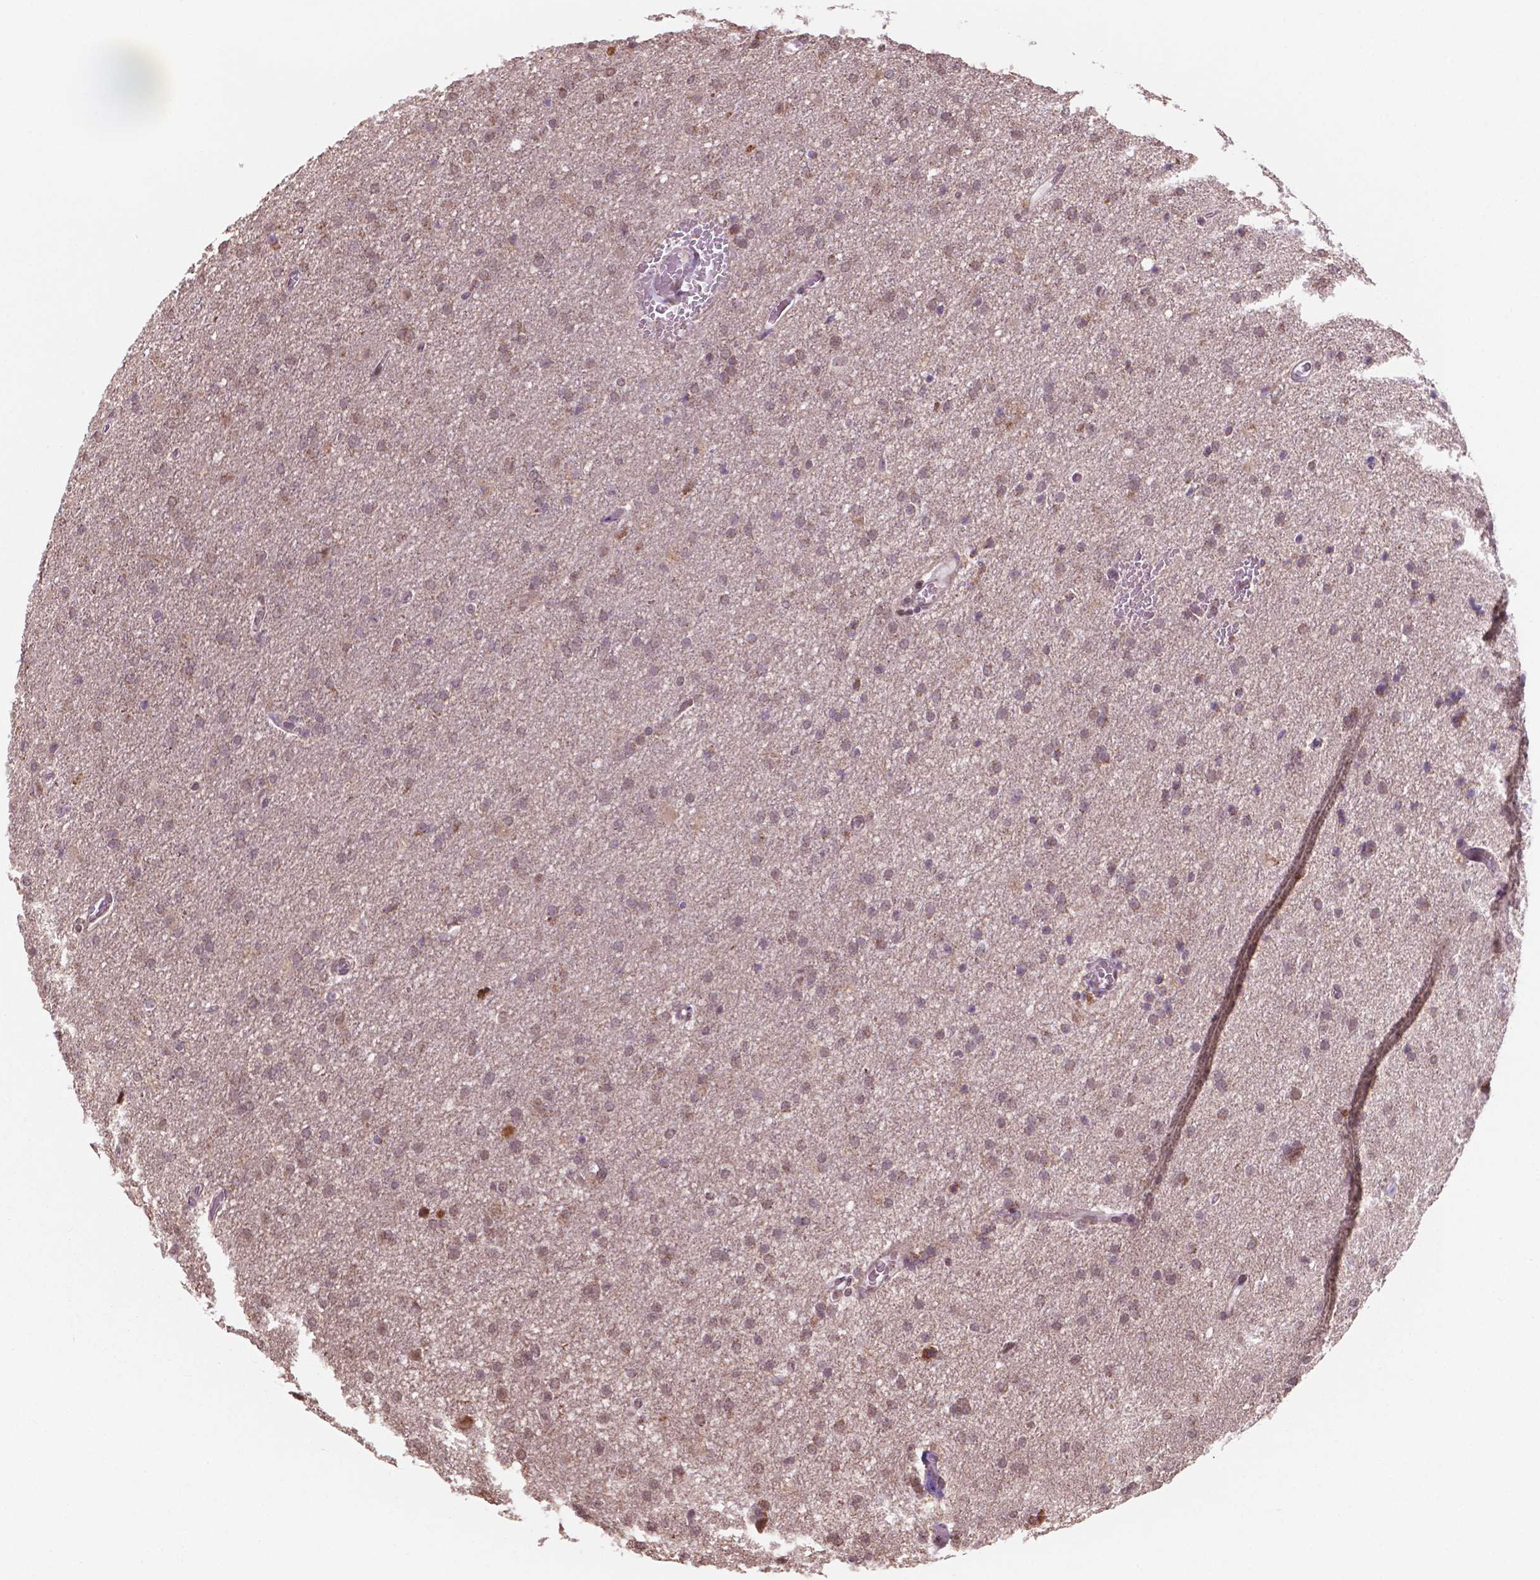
{"staining": {"intensity": "weak", "quantity": ">75%", "location": "cytoplasmic/membranous"}, "tissue": "glioma", "cell_type": "Tumor cells", "image_type": "cancer", "snomed": [{"axis": "morphology", "description": "Glioma, malignant, High grade"}, {"axis": "topography", "description": "Cerebral cortex"}], "caption": "This is a histology image of immunohistochemistry (IHC) staining of glioma, which shows weak staining in the cytoplasmic/membranous of tumor cells.", "gene": "NDUFA10", "patient": {"sex": "male", "age": 70}}